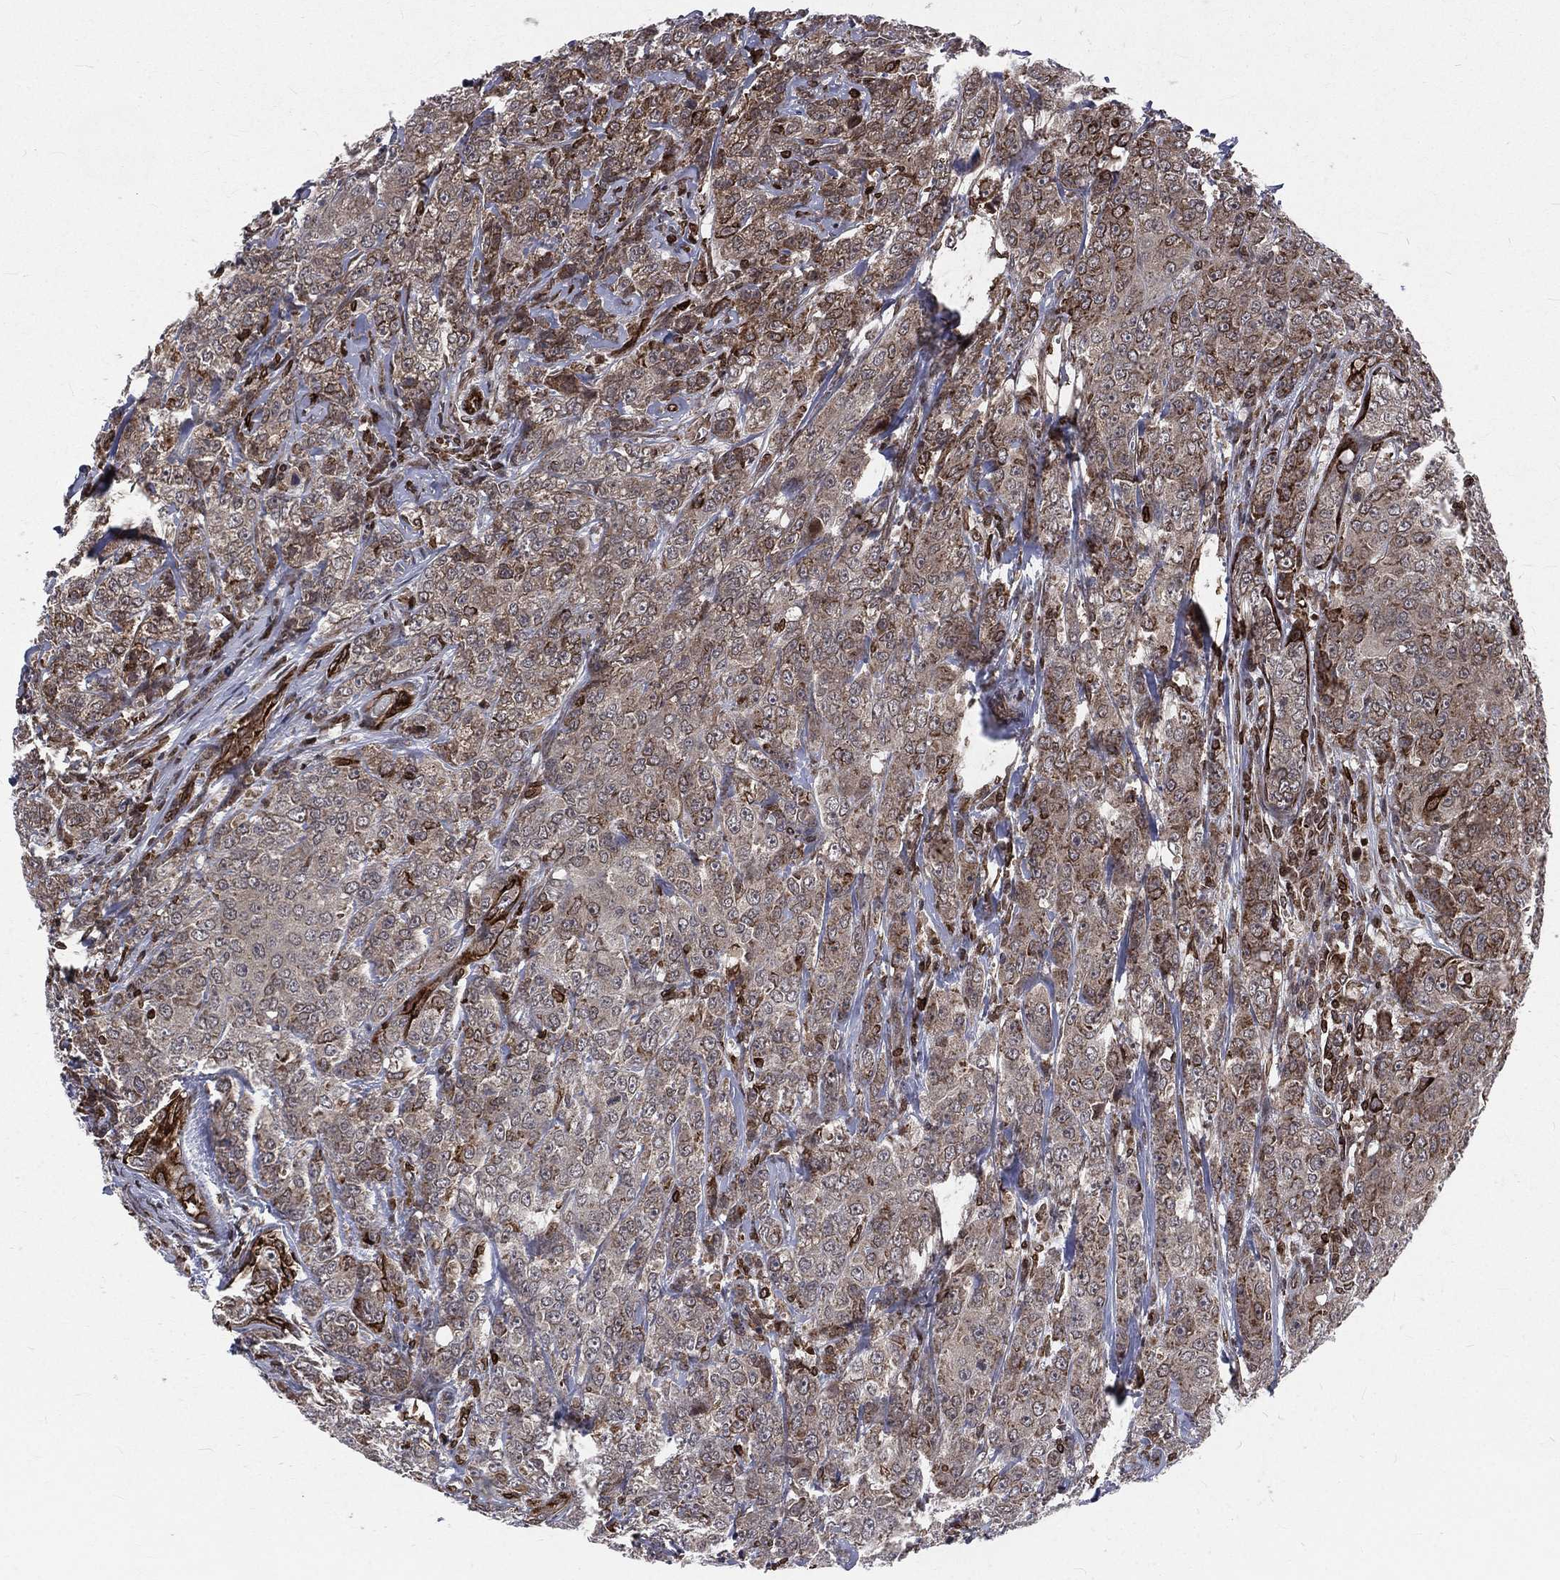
{"staining": {"intensity": "moderate", "quantity": "<25%", "location": "cytoplasmic/membranous"}, "tissue": "breast cancer", "cell_type": "Tumor cells", "image_type": "cancer", "snomed": [{"axis": "morphology", "description": "Duct carcinoma"}, {"axis": "topography", "description": "Breast"}], "caption": "Immunohistochemistry (IHC) (DAB (3,3'-diaminobenzidine)) staining of human breast cancer demonstrates moderate cytoplasmic/membranous protein positivity in about <25% of tumor cells. The protein is stained brown, and the nuclei are stained in blue (DAB IHC with brightfield microscopy, high magnification).", "gene": "LBR", "patient": {"sex": "female", "age": 43}}